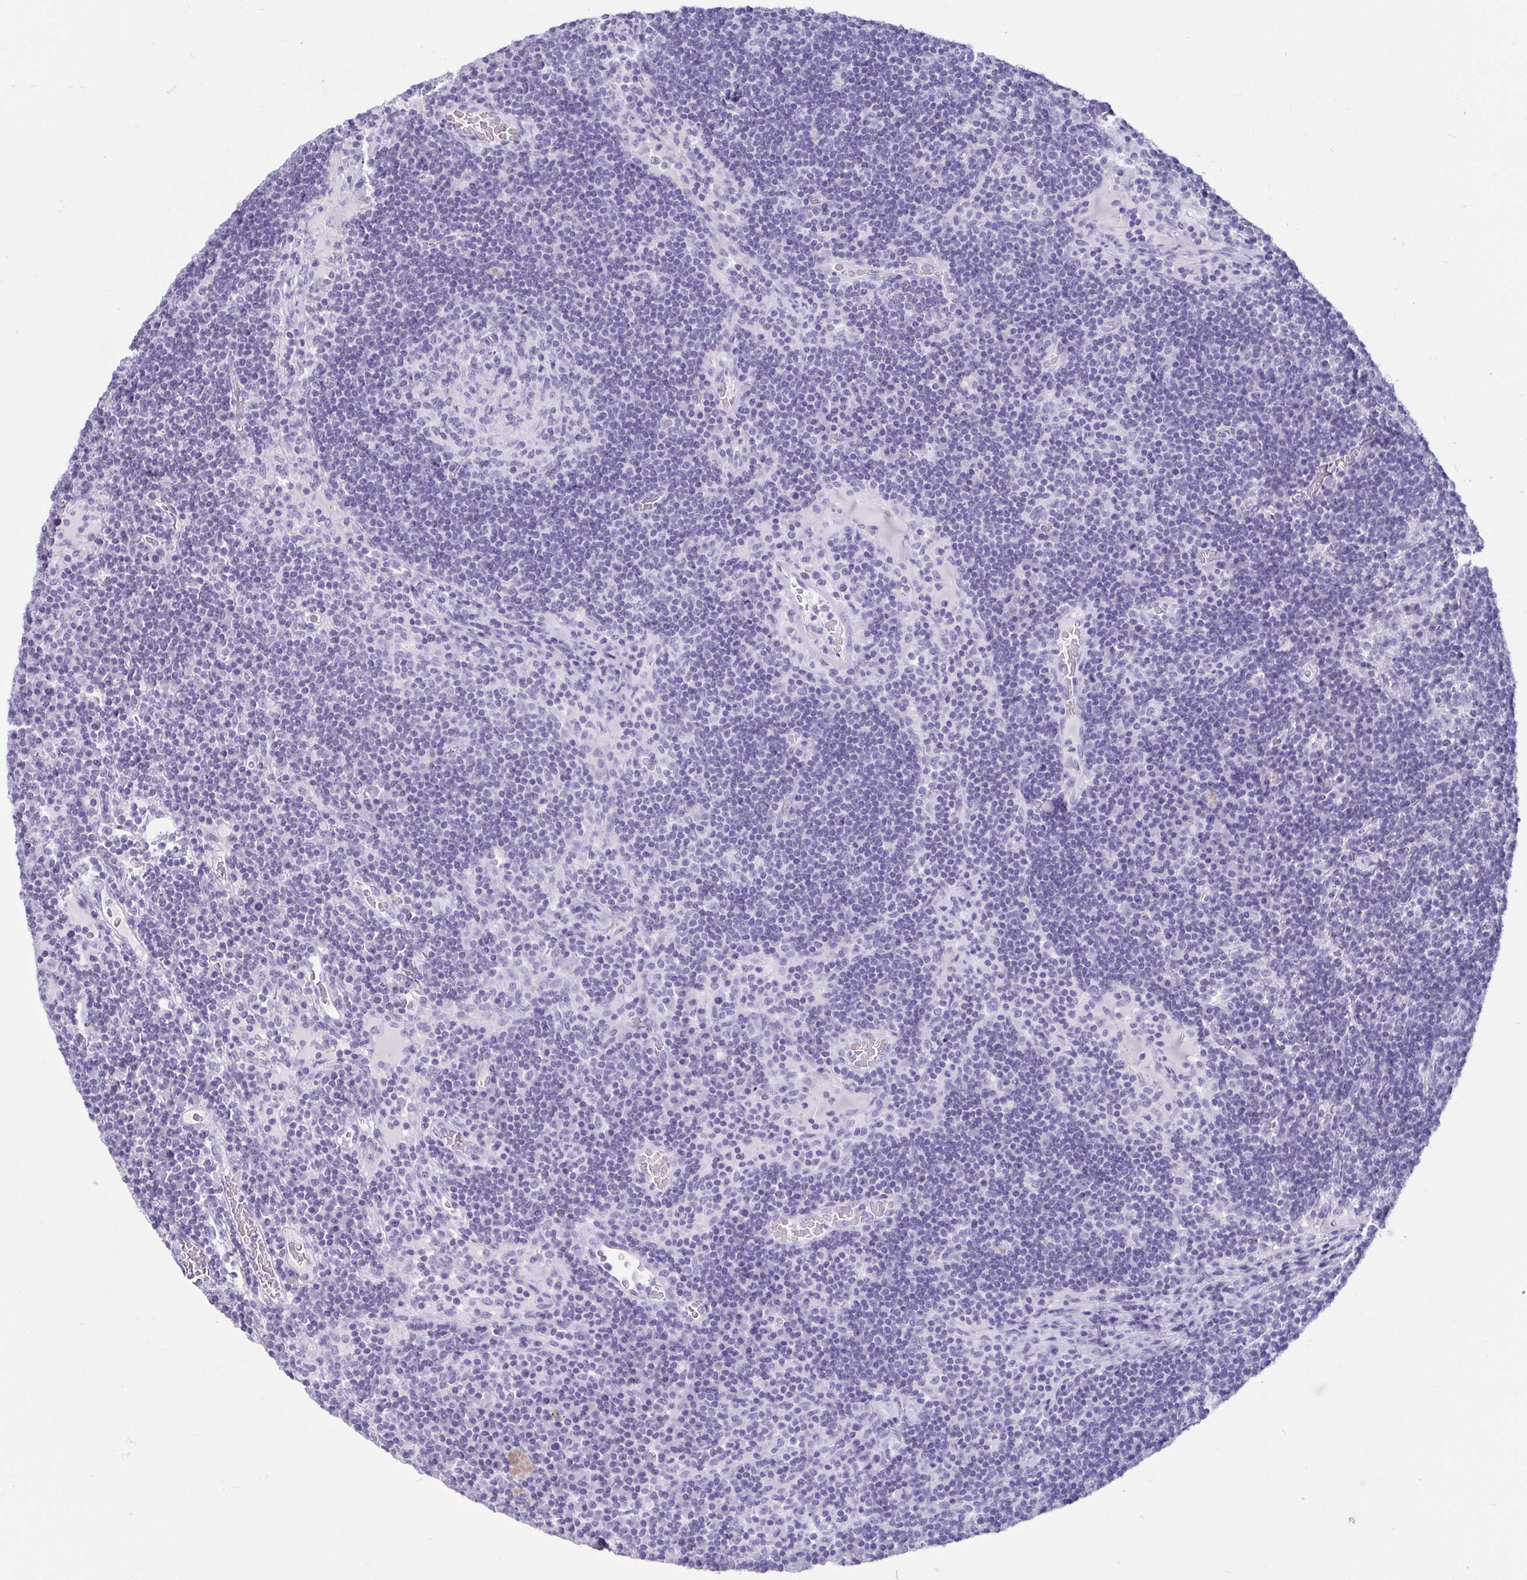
{"staining": {"intensity": "negative", "quantity": "none", "location": "none"}, "tissue": "lymph node", "cell_type": "Germinal center cells", "image_type": "normal", "snomed": [{"axis": "morphology", "description": "Normal tissue, NOS"}, {"axis": "topography", "description": "Lymph node"}], "caption": "This is a histopathology image of immunohistochemistry staining of normal lymph node, which shows no positivity in germinal center cells.", "gene": "CD164L2", "patient": {"sex": "male", "age": 67}}